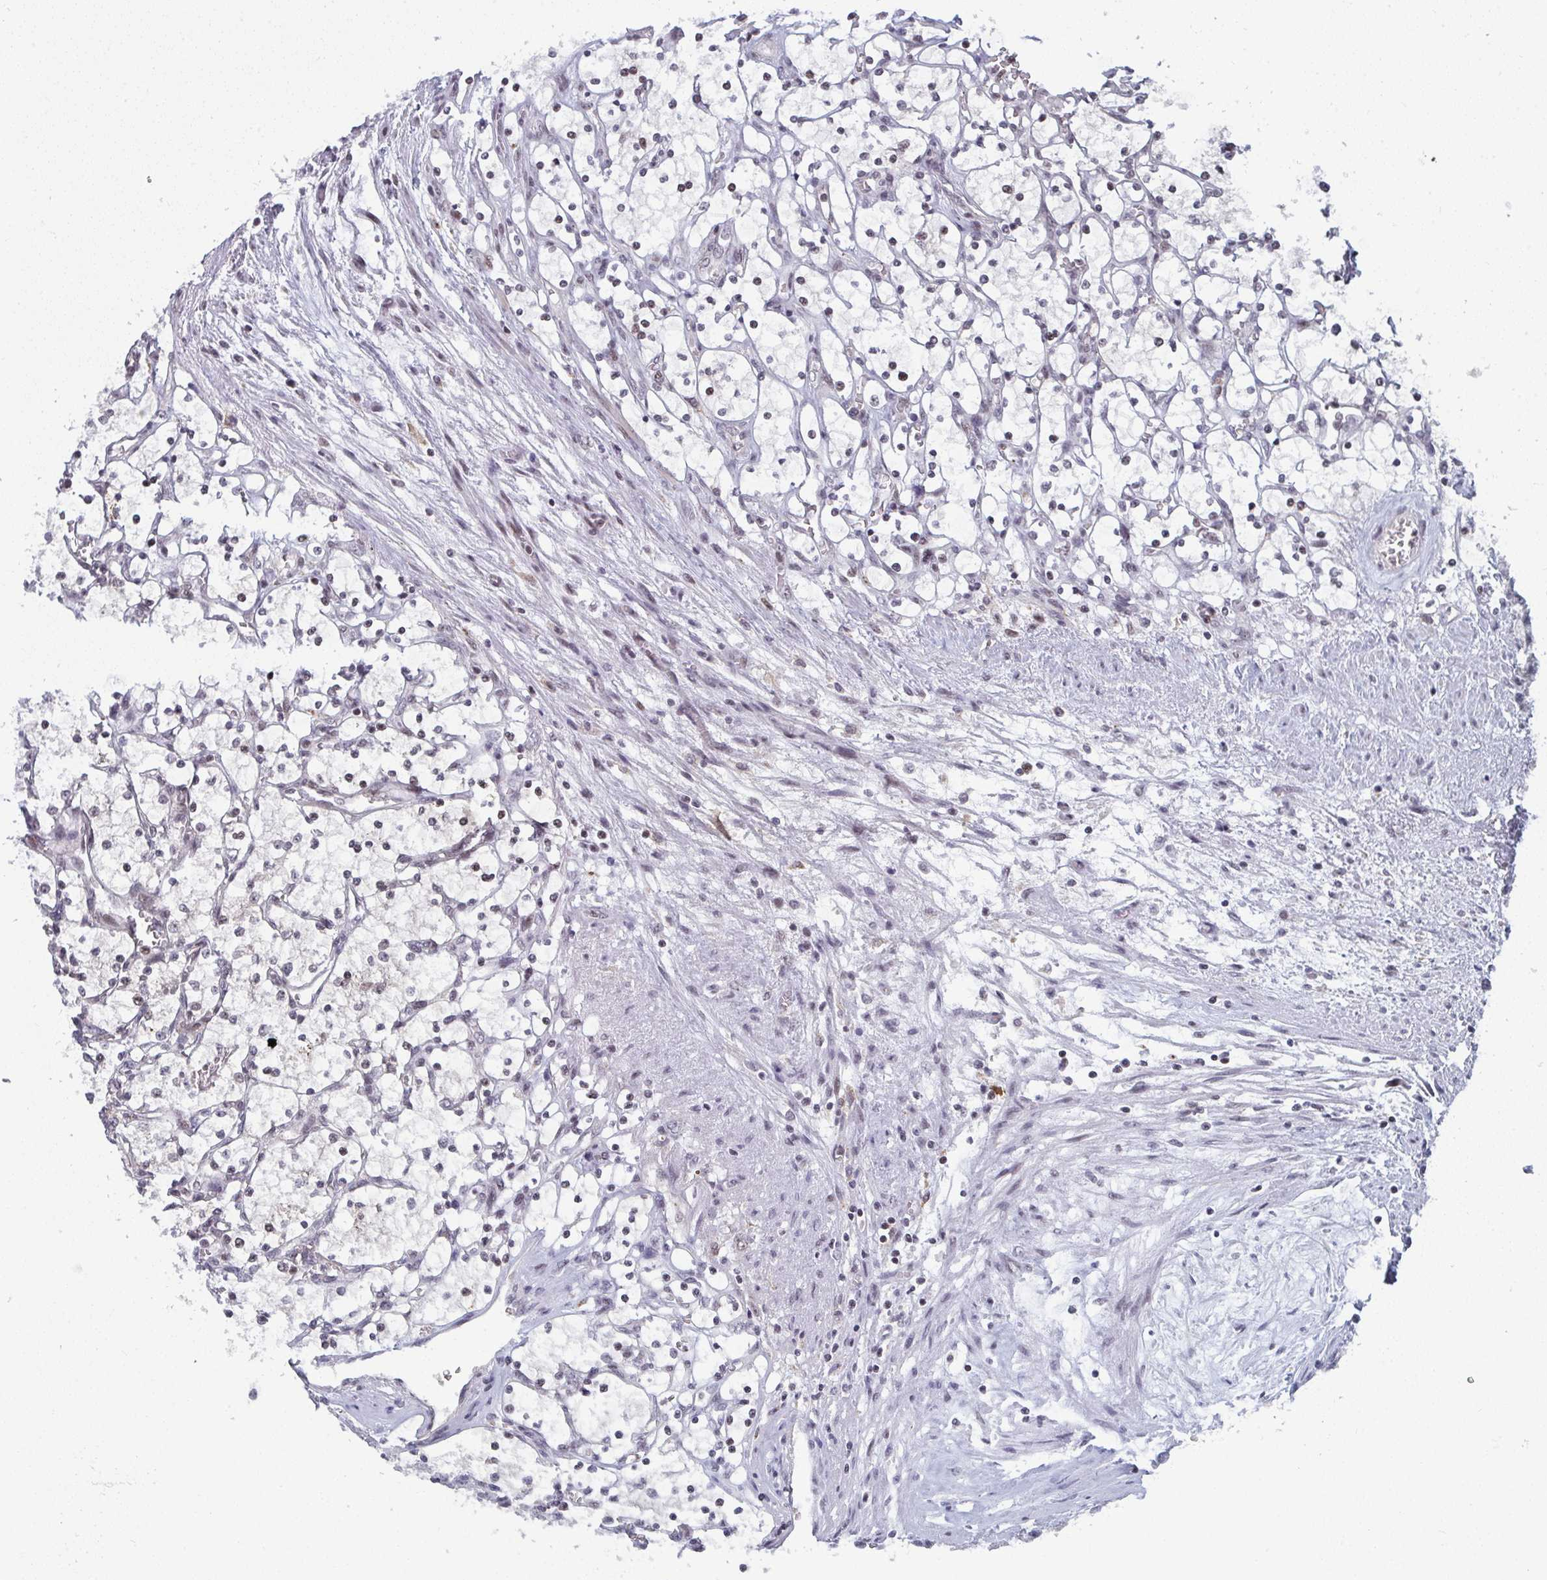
{"staining": {"intensity": "negative", "quantity": "none", "location": "none"}, "tissue": "renal cancer", "cell_type": "Tumor cells", "image_type": "cancer", "snomed": [{"axis": "morphology", "description": "Adenocarcinoma, NOS"}, {"axis": "topography", "description": "Kidney"}], "caption": "Image shows no protein positivity in tumor cells of adenocarcinoma (renal) tissue. The staining is performed using DAB brown chromogen with nuclei counter-stained in using hematoxylin.", "gene": "ATF1", "patient": {"sex": "female", "age": 69}}